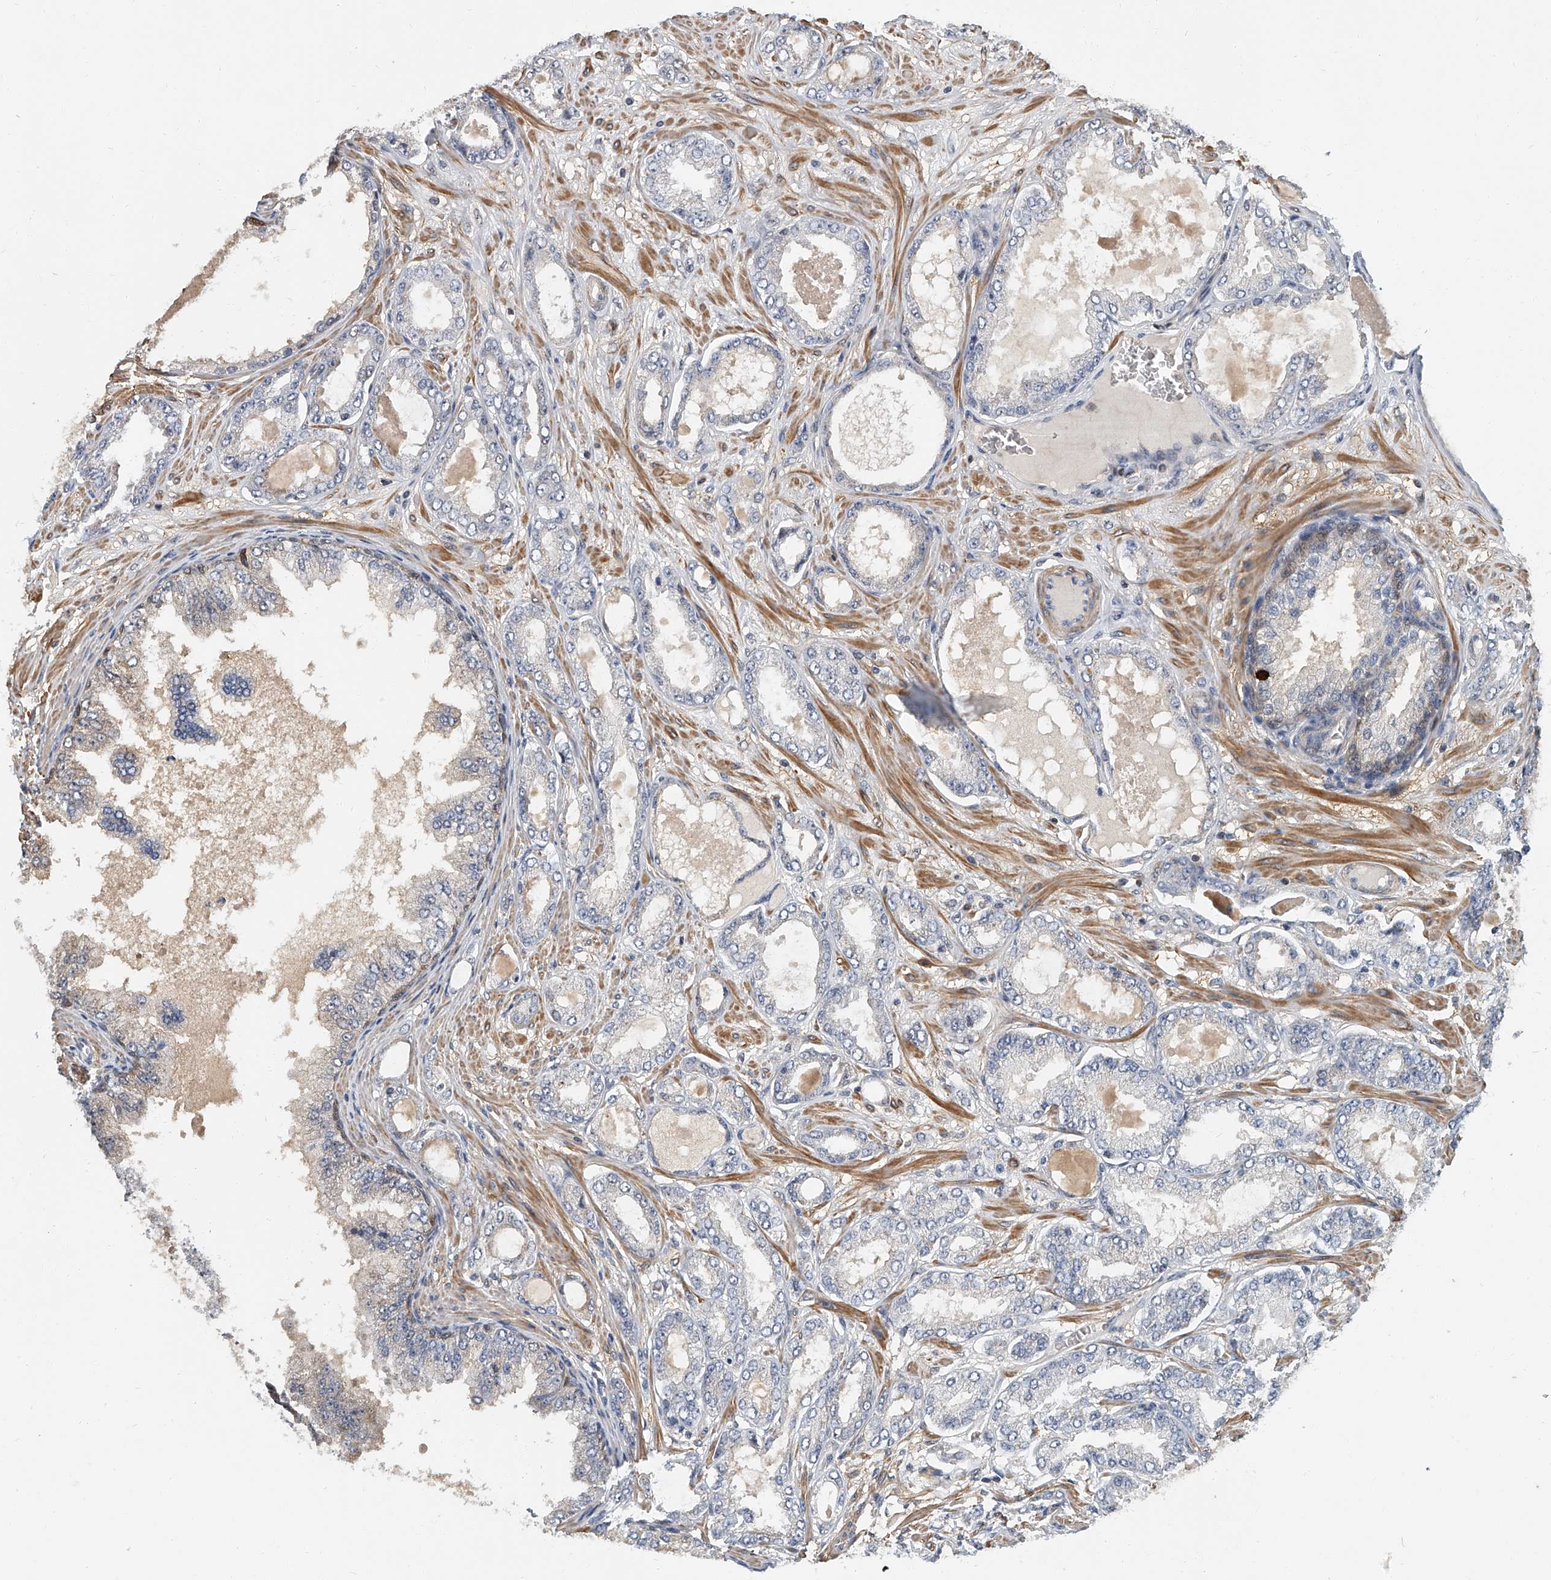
{"staining": {"intensity": "negative", "quantity": "none", "location": "none"}, "tissue": "prostate cancer", "cell_type": "Tumor cells", "image_type": "cancer", "snomed": [{"axis": "morphology", "description": "Adenocarcinoma, Low grade"}, {"axis": "topography", "description": "Prostate"}], "caption": "Human adenocarcinoma (low-grade) (prostate) stained for a protein using IHC demonstrates no positivity in tumor cells.", "gene": "CD200", "patient": {"sex": "male", "age": 63}}